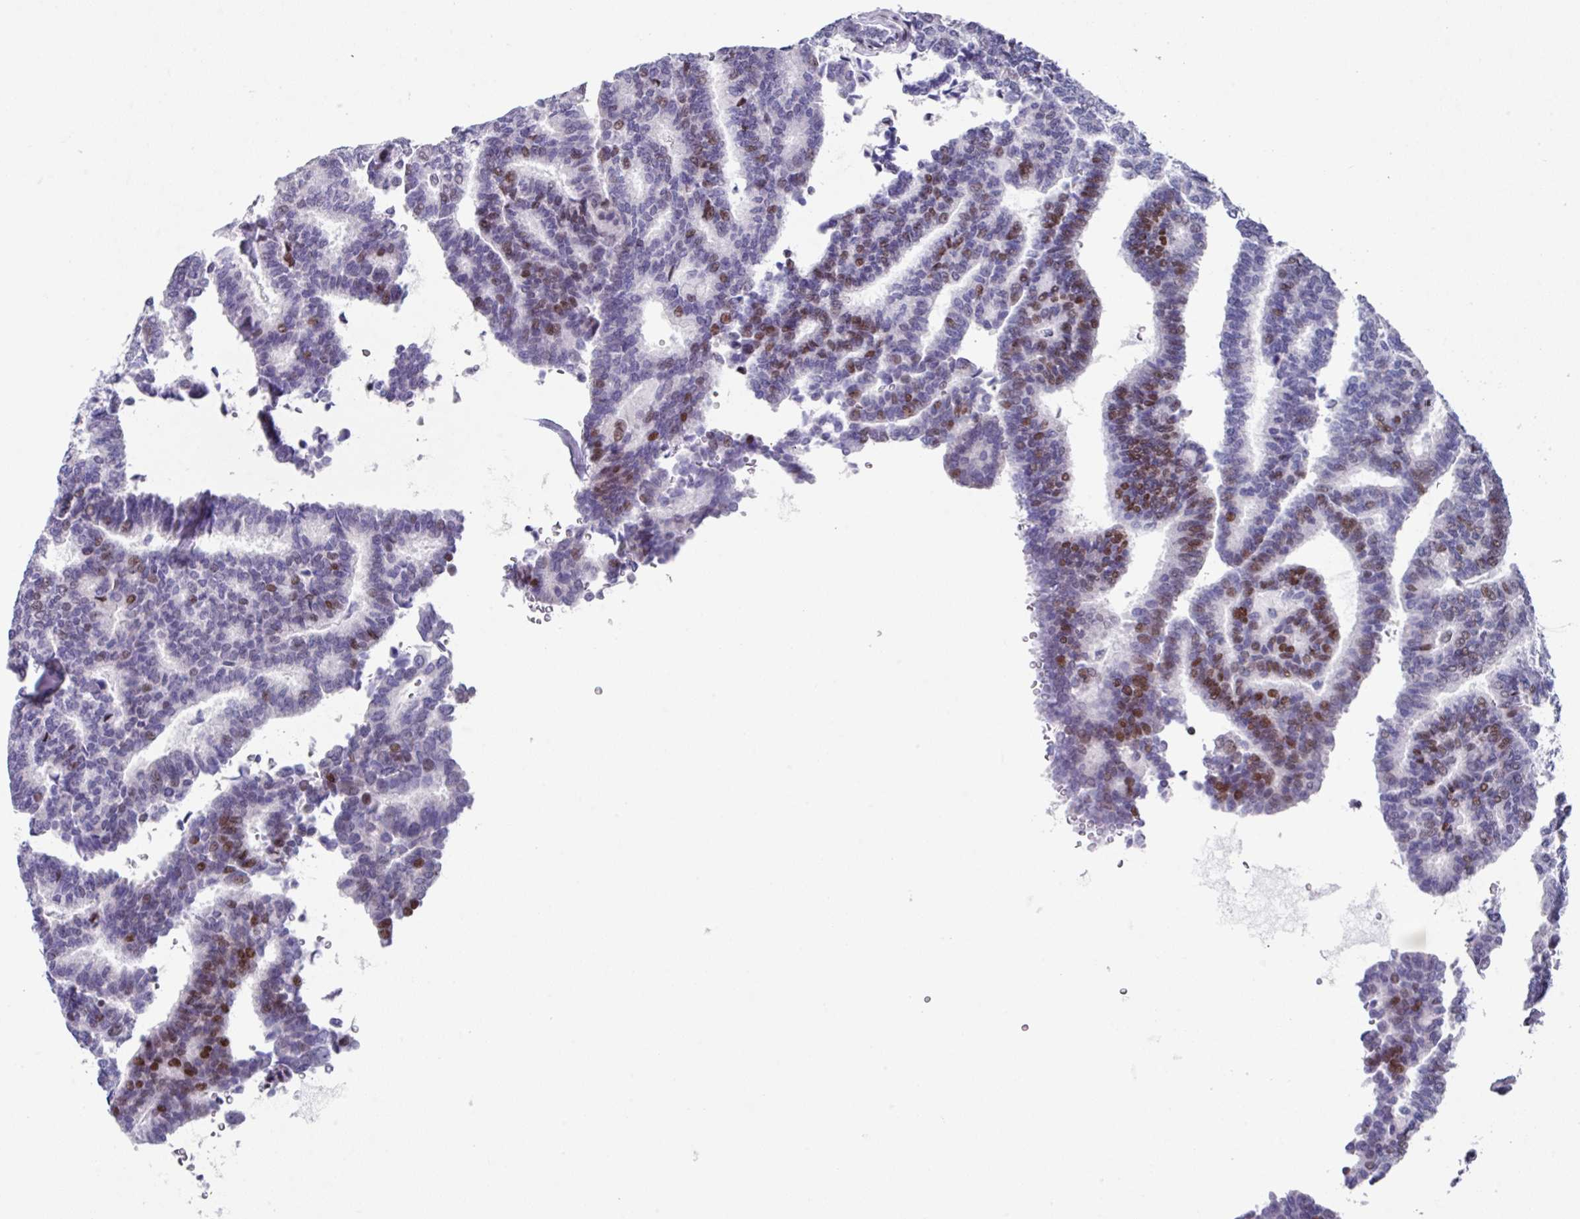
{"staining": {"intensity": "moderate", "quantity": "<25%", "location": "nuclear"}, "tissue": "thyroid cancer", "cell_type": "Tumor cells", "image_type": "cancer", "snomed": [{"axis": "morphology", "description": "Papillary adenocarcinoma, NOS"}, {"axis": "topography", "description": "Thyroid gland"}], "caption": "Immunohistochemistry (IHC) micrograph of neoplastic tissue: human papillary adenocarcinoma (thyroid) stained using immunohistochemistry (IHC) demonstrates low levels of moderate protein expression localized specifically in the nuclear of tumor cells, appearing as a nuclear brown color.", "gene": "TCF3", "patient": {"sex": "female", "age": 35}}